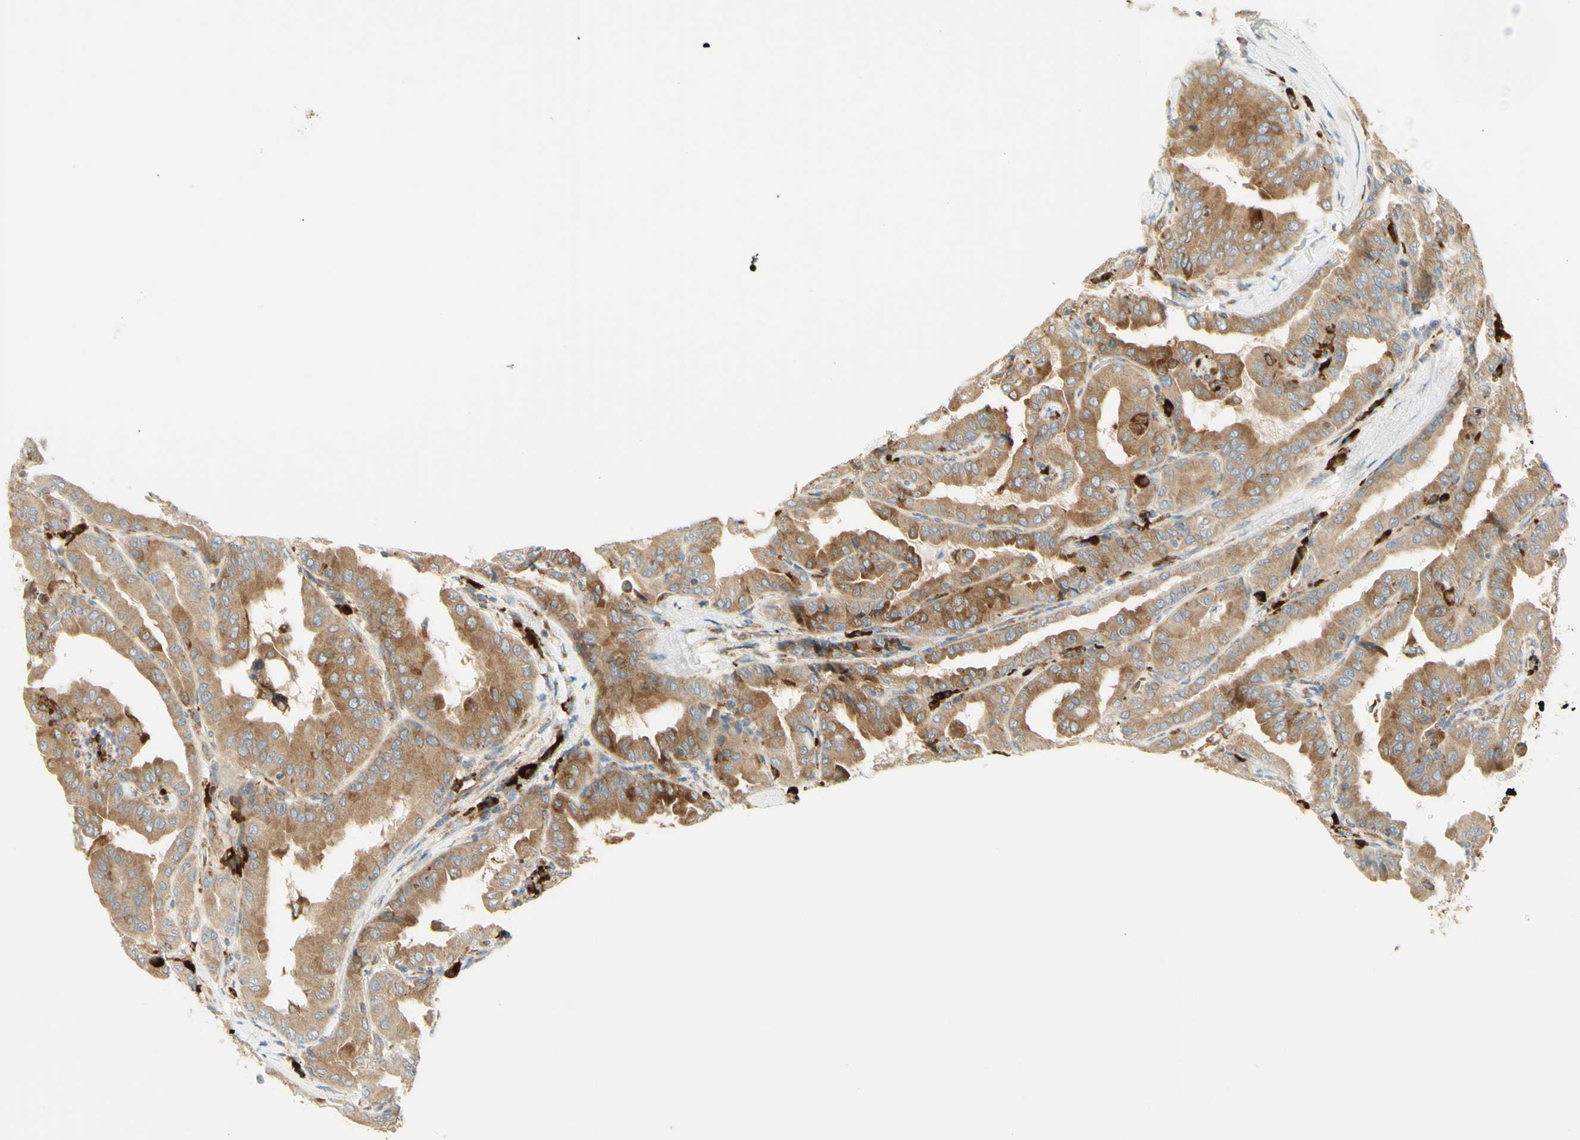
{"staining": {"intensity": "moderate", "quantity": ">75%", "location": "cytoplasmic/membranous"}, "tissue": "thyroid cancer", "cell_type": "Tumor cells", "image_type": "cancer", "snomed": [{"axis": "morphology", "description": "Papillary adenocarcinoma, NOS"}, {"axis": "topography", "description": "Thyroid gland"}], "caption": "The histopathology image reveals staining of papillary adenocarcinoma (thyroid), revealing moderate cytoplasmic/membranous protein staining (brown color) within tumor cells.", "gene": "MANF", "patient": {"sex": "male", "age": 33}}